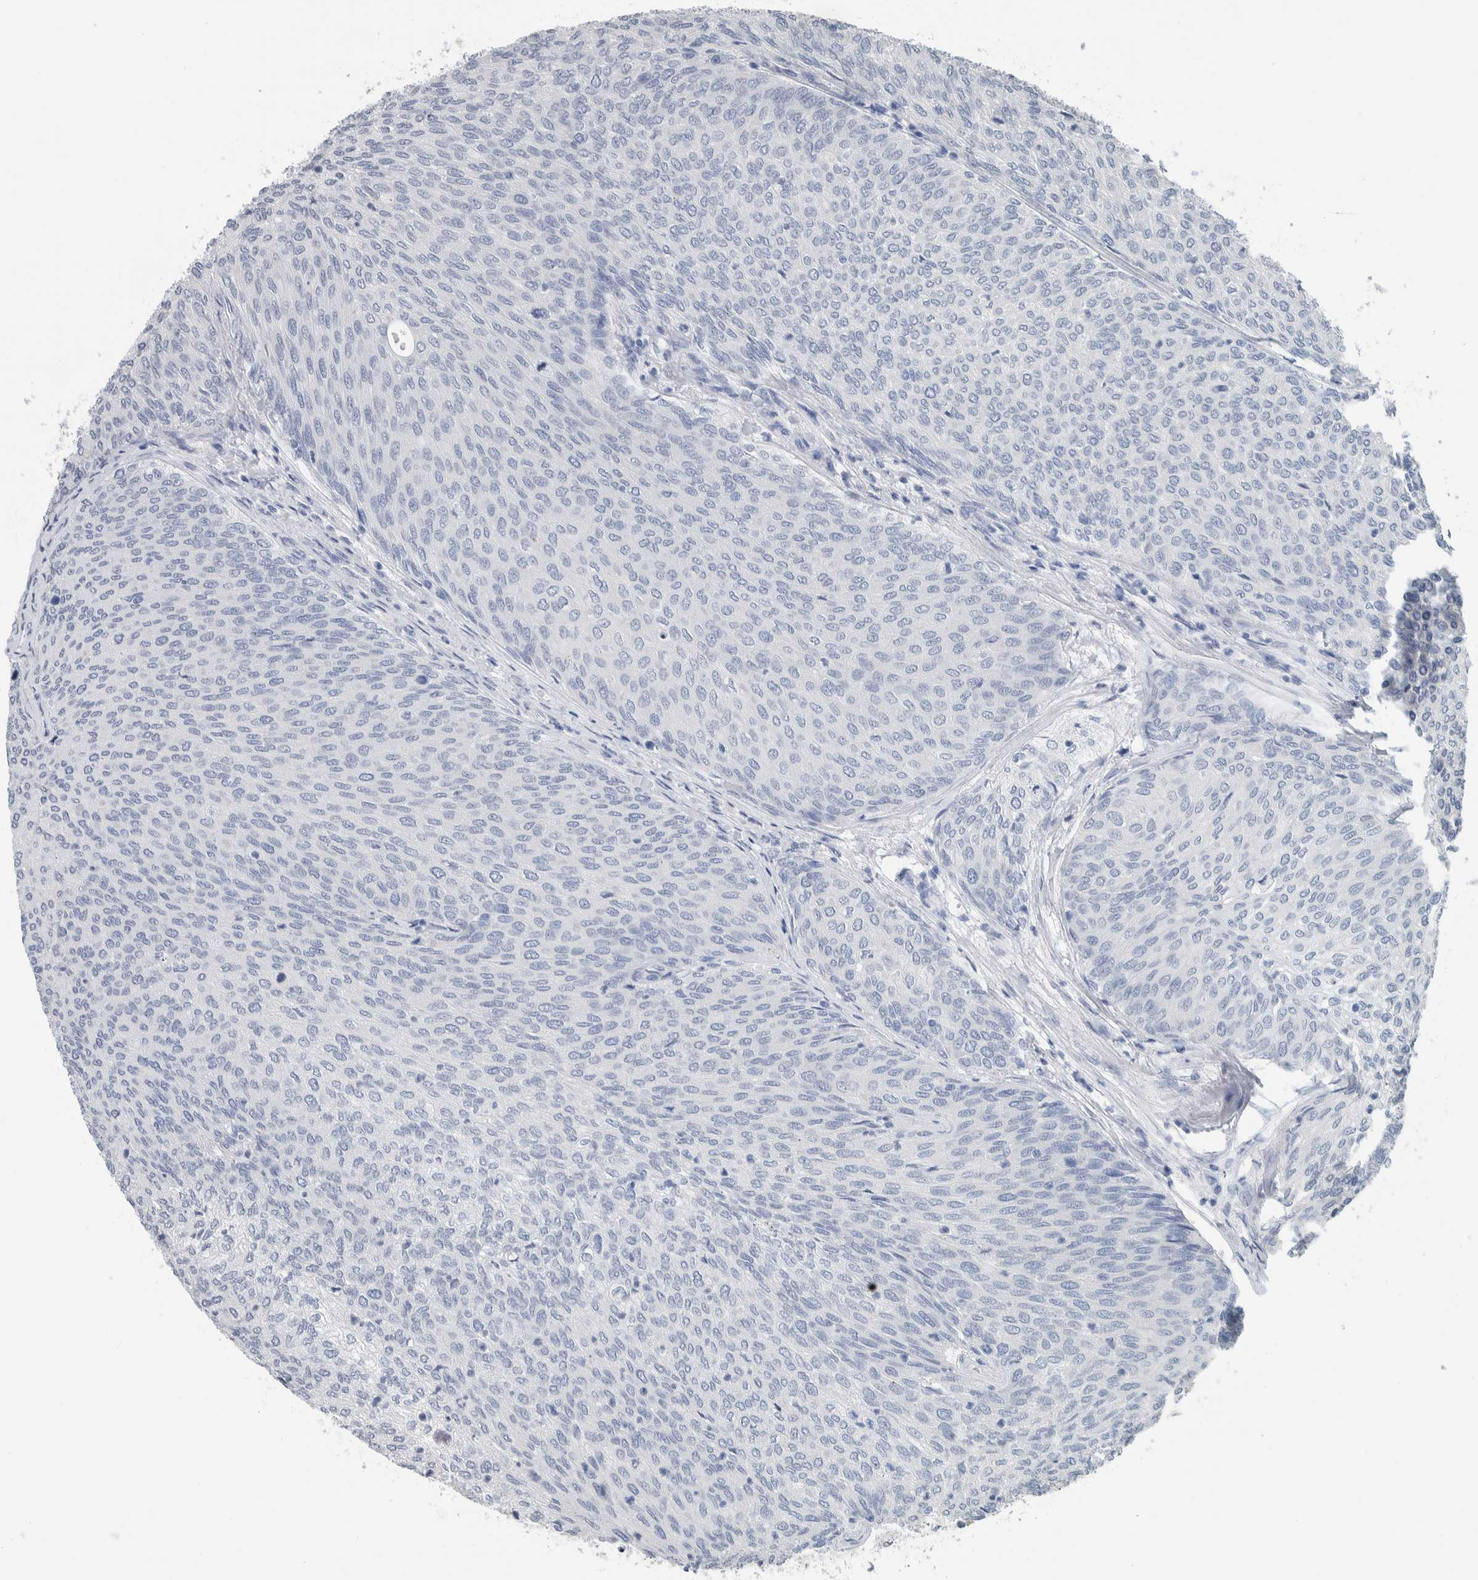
{"staining": {"intensity": "negative", "quantity": "none", "location": "none"}, "tissue": "urothelial cancer", "cell_type": "Tumor cells", "image_type": "cancer", "snomed": [{"axis": "morphology", "description": "Urothelial carcinoma, Low grade"}, {"axis": "topography", "description": "Urinary bladder"}], "caption": "Human urothelial carcinoma (low-grade) stained for a protein using immunohistochemistry reveals no expression in tumor cells.", "gene": "NEFM", "patient": {"sex": "female", "age": 79}}